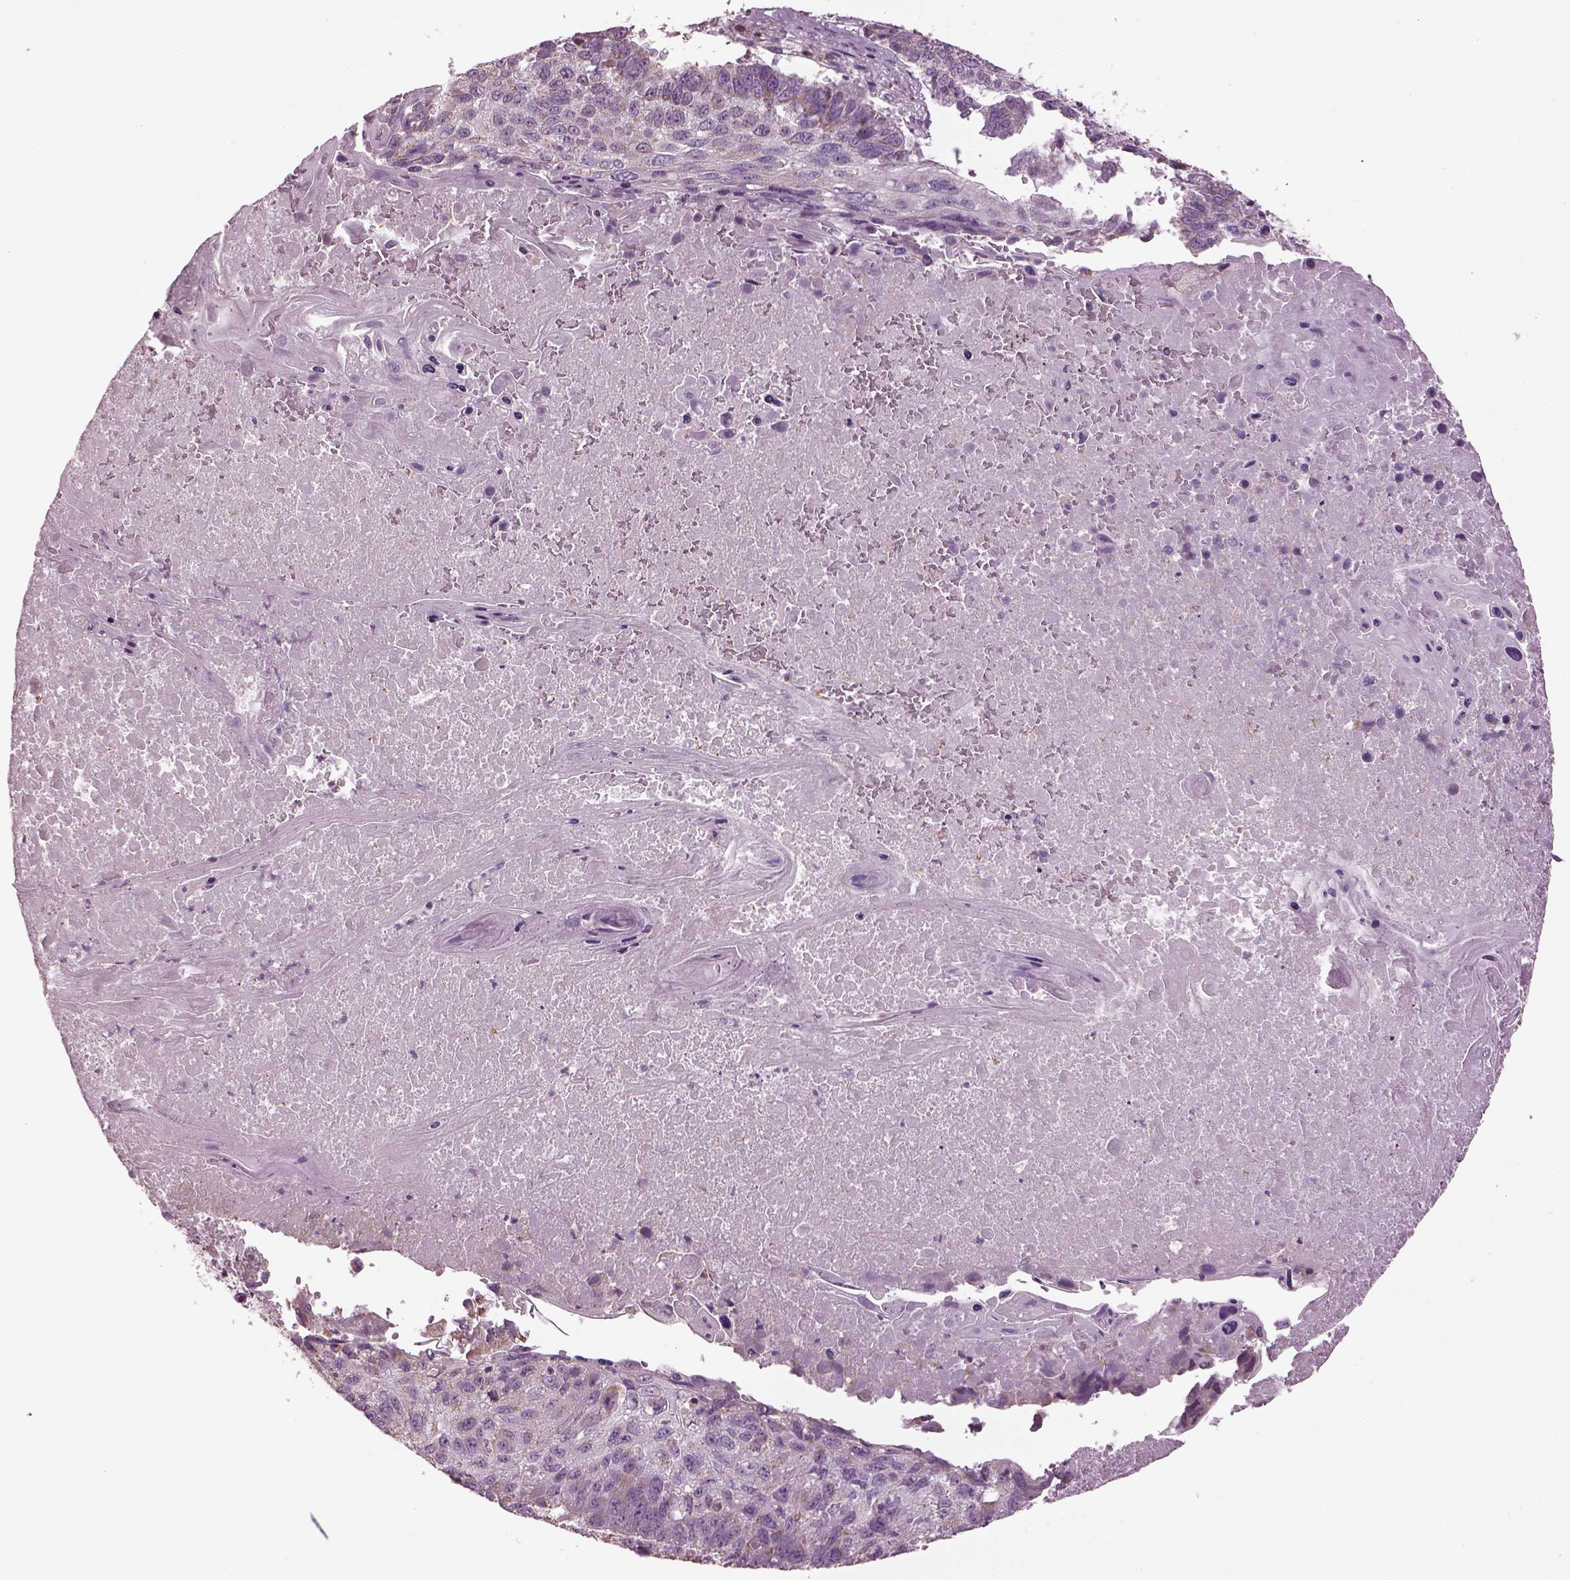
{"staining": {"intensity": "negative", "quantity": "none", "location": "none"}, "tissue": "lung cancer", "cell_type": "Tumor cells", "image_type": "cancer", "snomed": [{"axis": "morphology", "description": "Squamous cell carcinoma, NOS"}, {"axis": "topography", "description": "Lung"}], "caption": "The immunohistochemistry (IHC) micrograph has no significant staining in tumor cells of lung cancer tissue. Brightfield microscopy of immunohistochemistry stained with DAB (3,3'-diaminobenzidine) (brown) and hematoxylin (blue), captured at high magnification.", "gene": "SPATA7", "patient": {"sex": "male", "age": 73}}